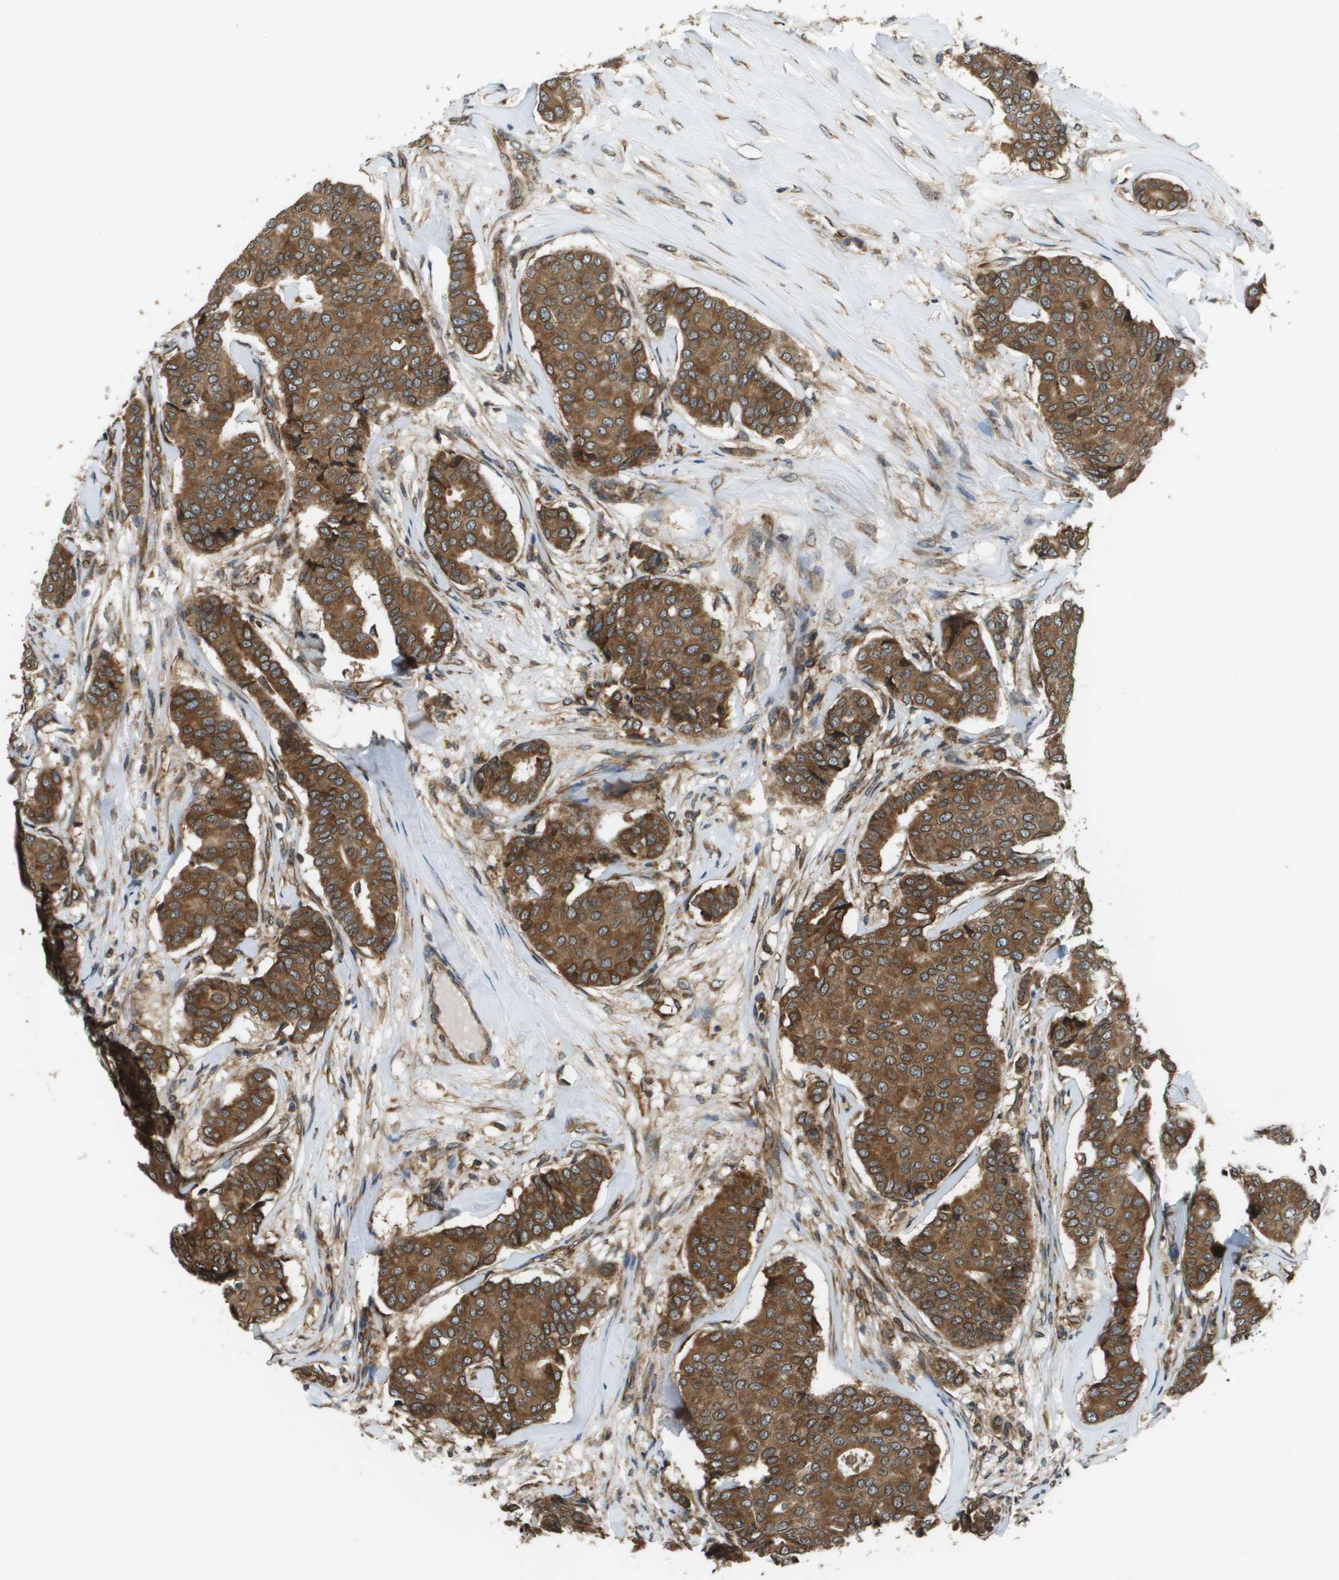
{"staining": {"intensity": "strong", "quantity": ">75%", "location": "cytoplasmic/membranous"}, "tissue": "breast cancer", "cell_type": "Tumor cells", "image_type": "cancer", "snomed": [{"axis": "morphology", "description": "Duct carcinoma"}, {"axis": "topography", "description": "Breast"}], "caption": "There is high levels of strong cytoplasmic/membranous positivity in tumor cells of breast cancer (infiltrating ductal carcinoma), as demonstrated by immunohistochemical staining (brown color).", "gene": "SEC62", "patient": {"sex": "female", "age": 75}}